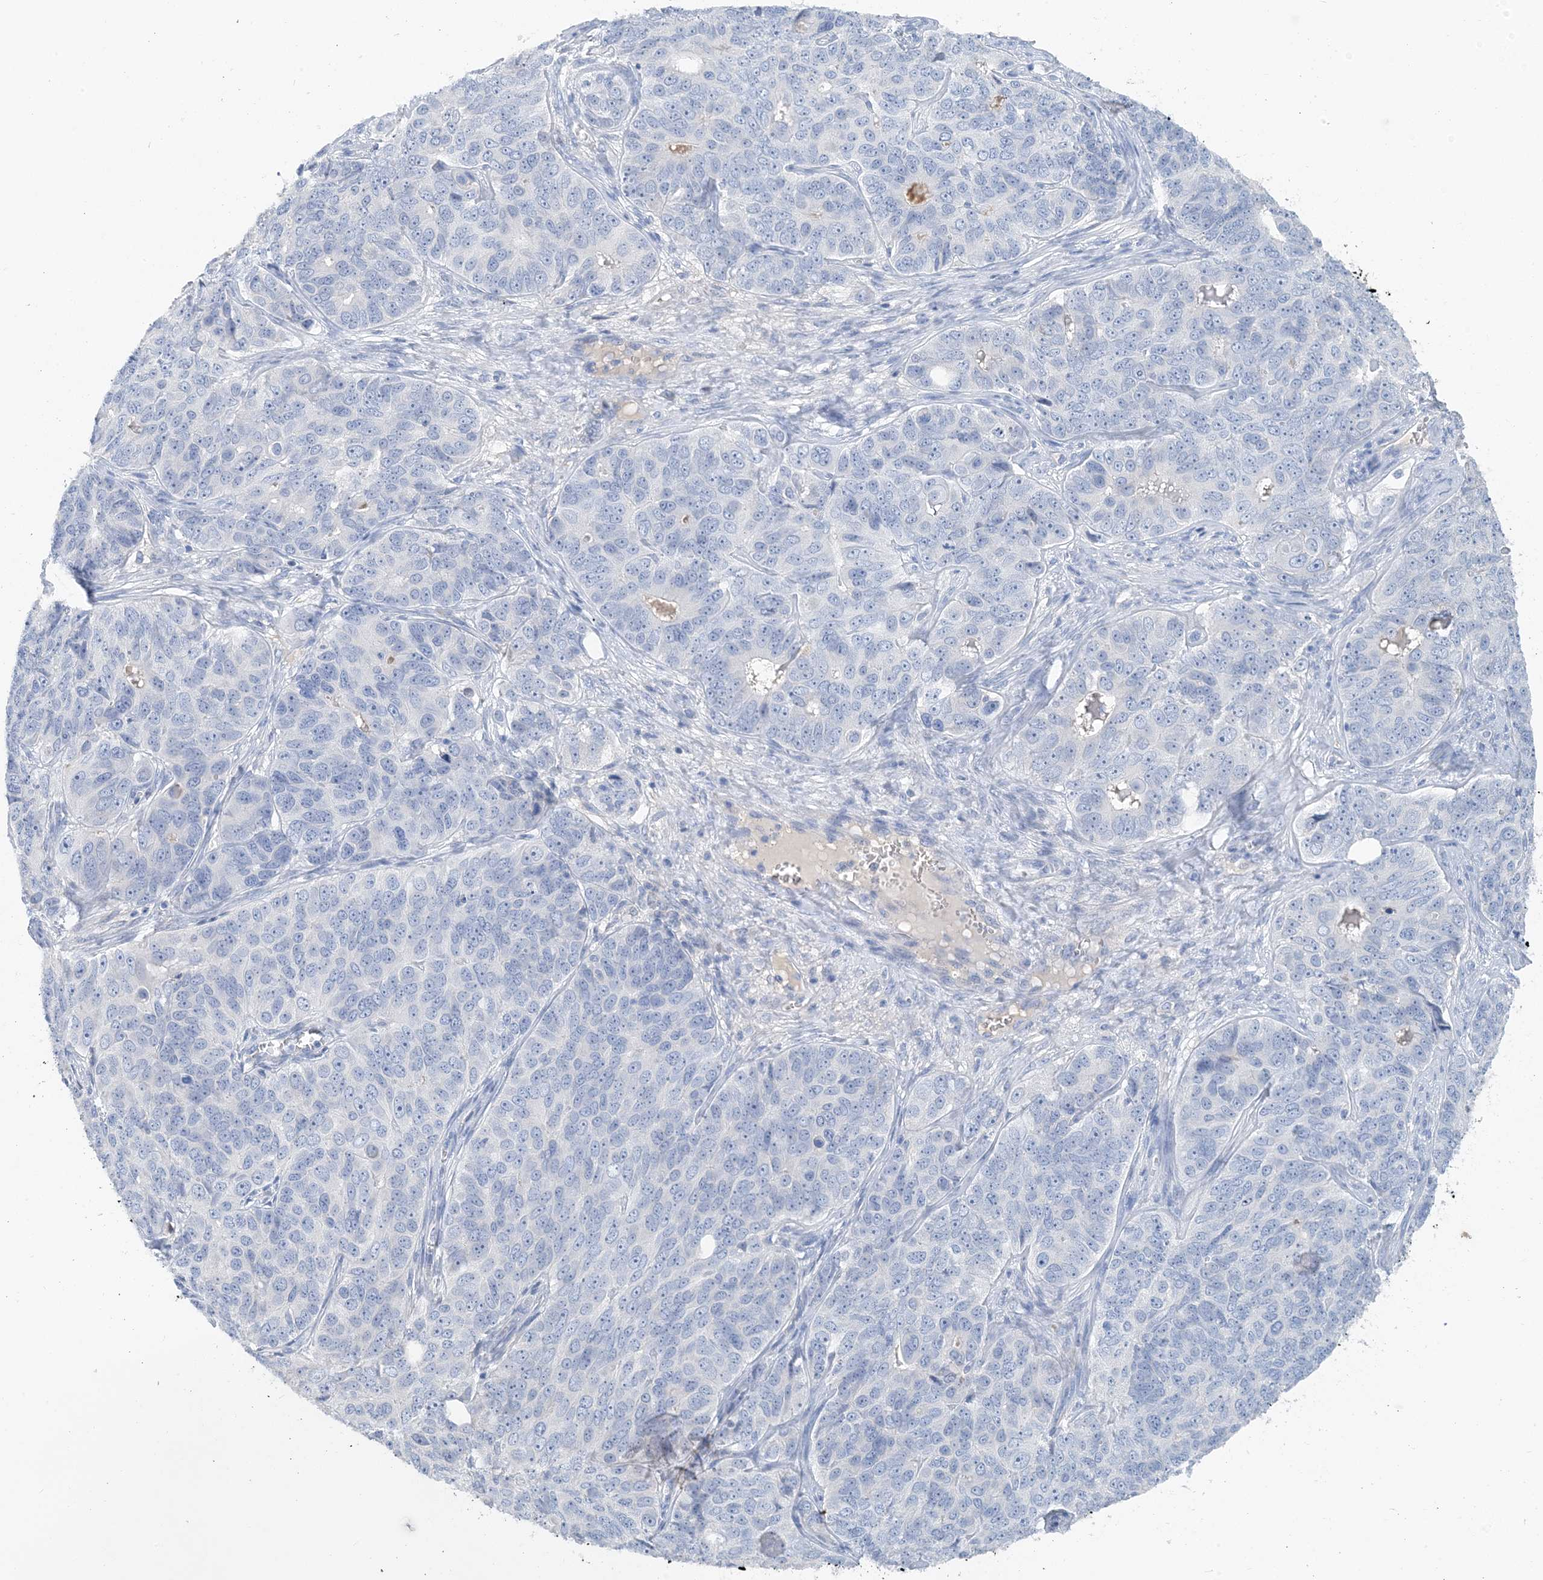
{"staining": {"intensity": "negative", "quantity": "none", "location": "none"}, "tissue": "ovarian cancer", "cell_type": "Tumor cells", "image_type": "cancer", "snomed": [{"axis": "morphology", "description": "Carcinoma, endometroid"}, {"axis": "topography", "description": "Ovary"}], "caption": "DAB (3,3'-diaminobenzidine) immunohistochemical staining of ovarian endometroid carcinoma shows no significant positivity in tumor cells.", "gene": "CTRL", "patient": {"sex": "female", "age": 51}}